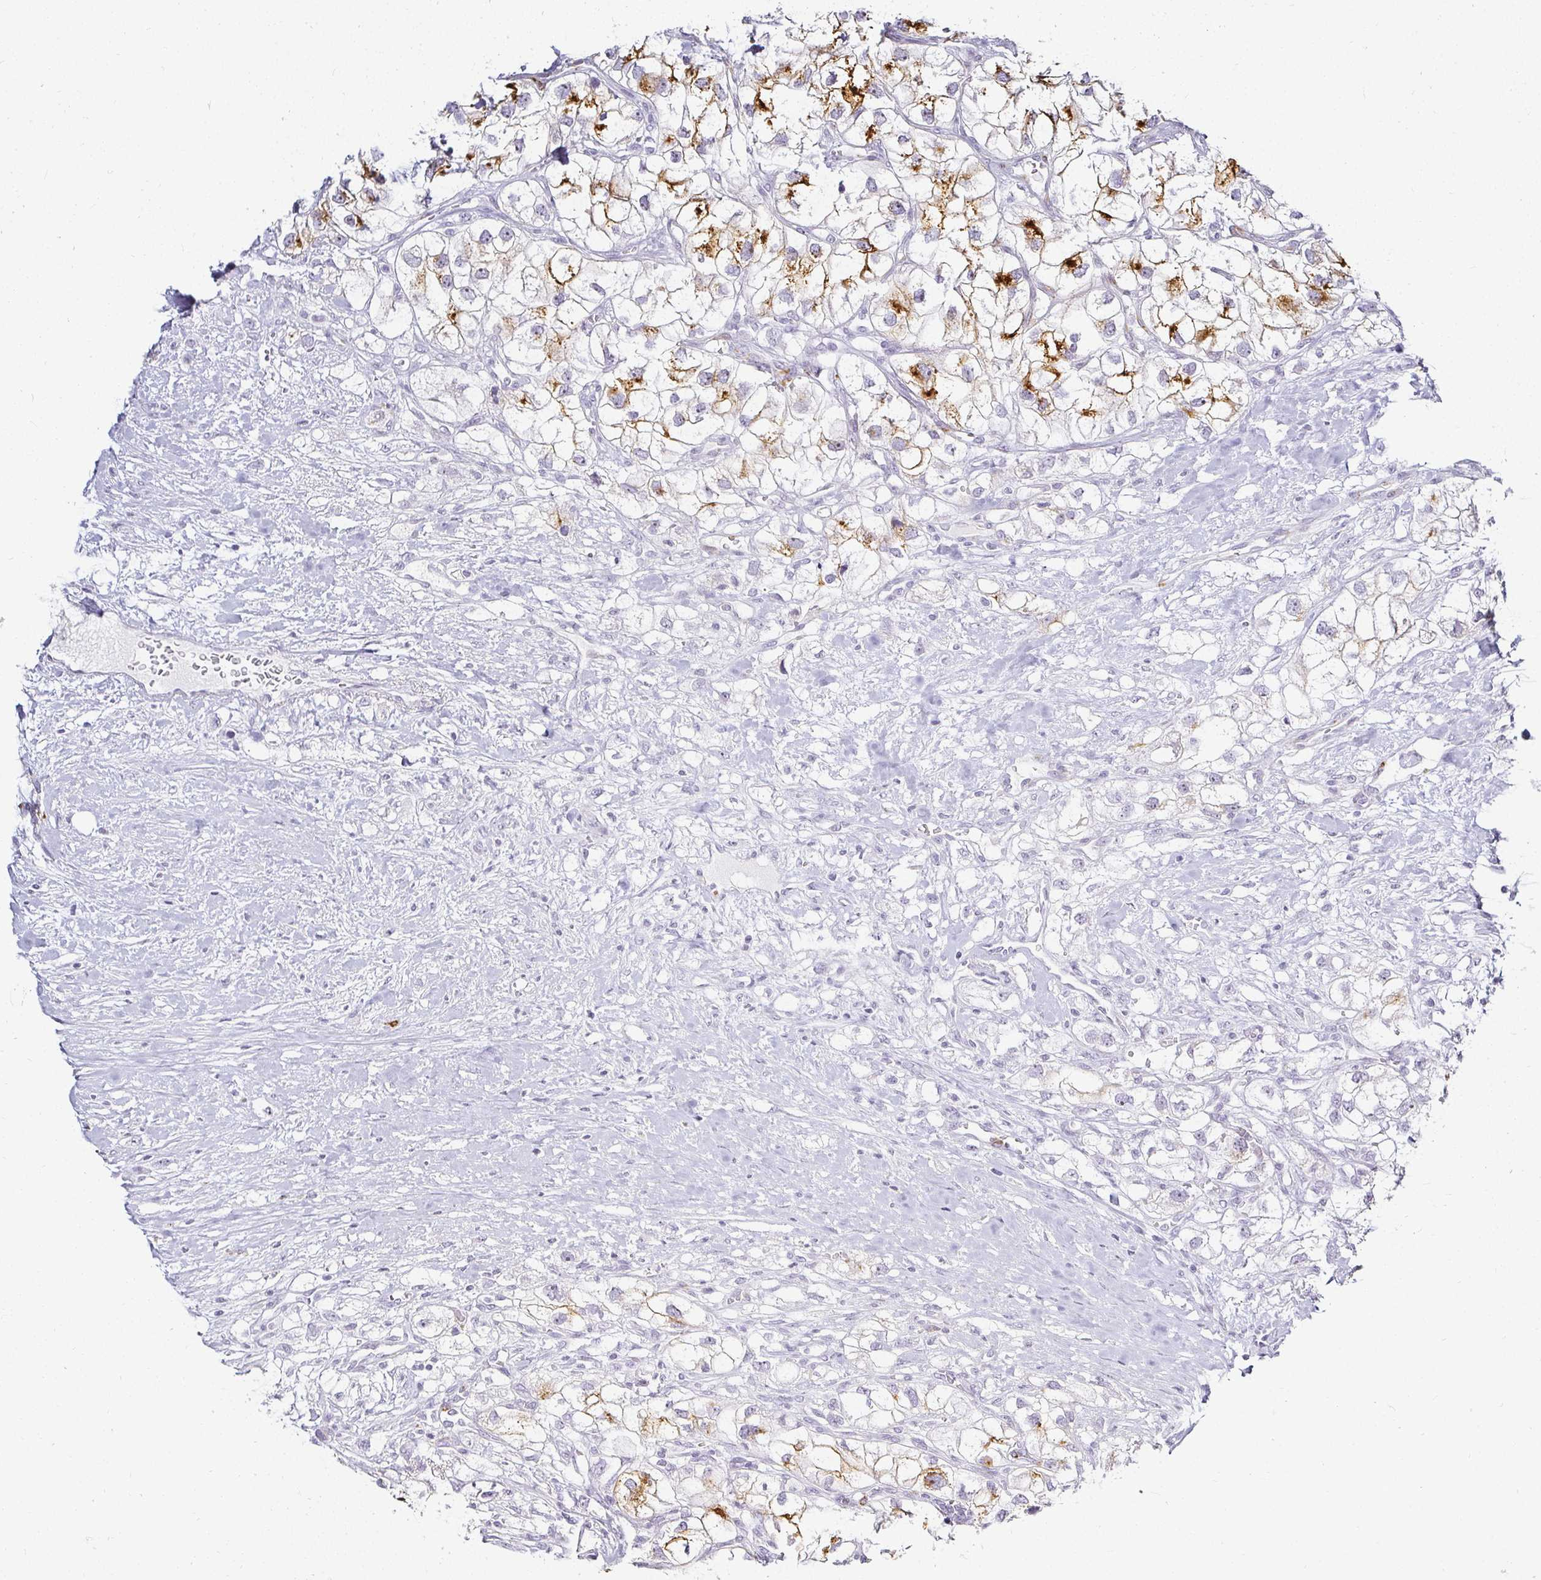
{"staining": {"intensity": "strong", "quantity": "25%-75%", "location": "cytoplasmic/membranous"}, "tissue": "renal cancer", "cell_type": "Tumor cells", "image_type": "cancer", "snomed": [{"axis": "morphology", "description": "Adenocarcinoma, NOS"}, {"axis": "topography", "description": "Kidney"}], "caption": "Brown immunohistochemical staining in renal cancer (adenocarcinoma) reveals strong cytoplasmic/membranous expression in about 25%-75% of tumor cells.", "gene": "ACAN", "patient": {"sex": "male", "age": 59}}